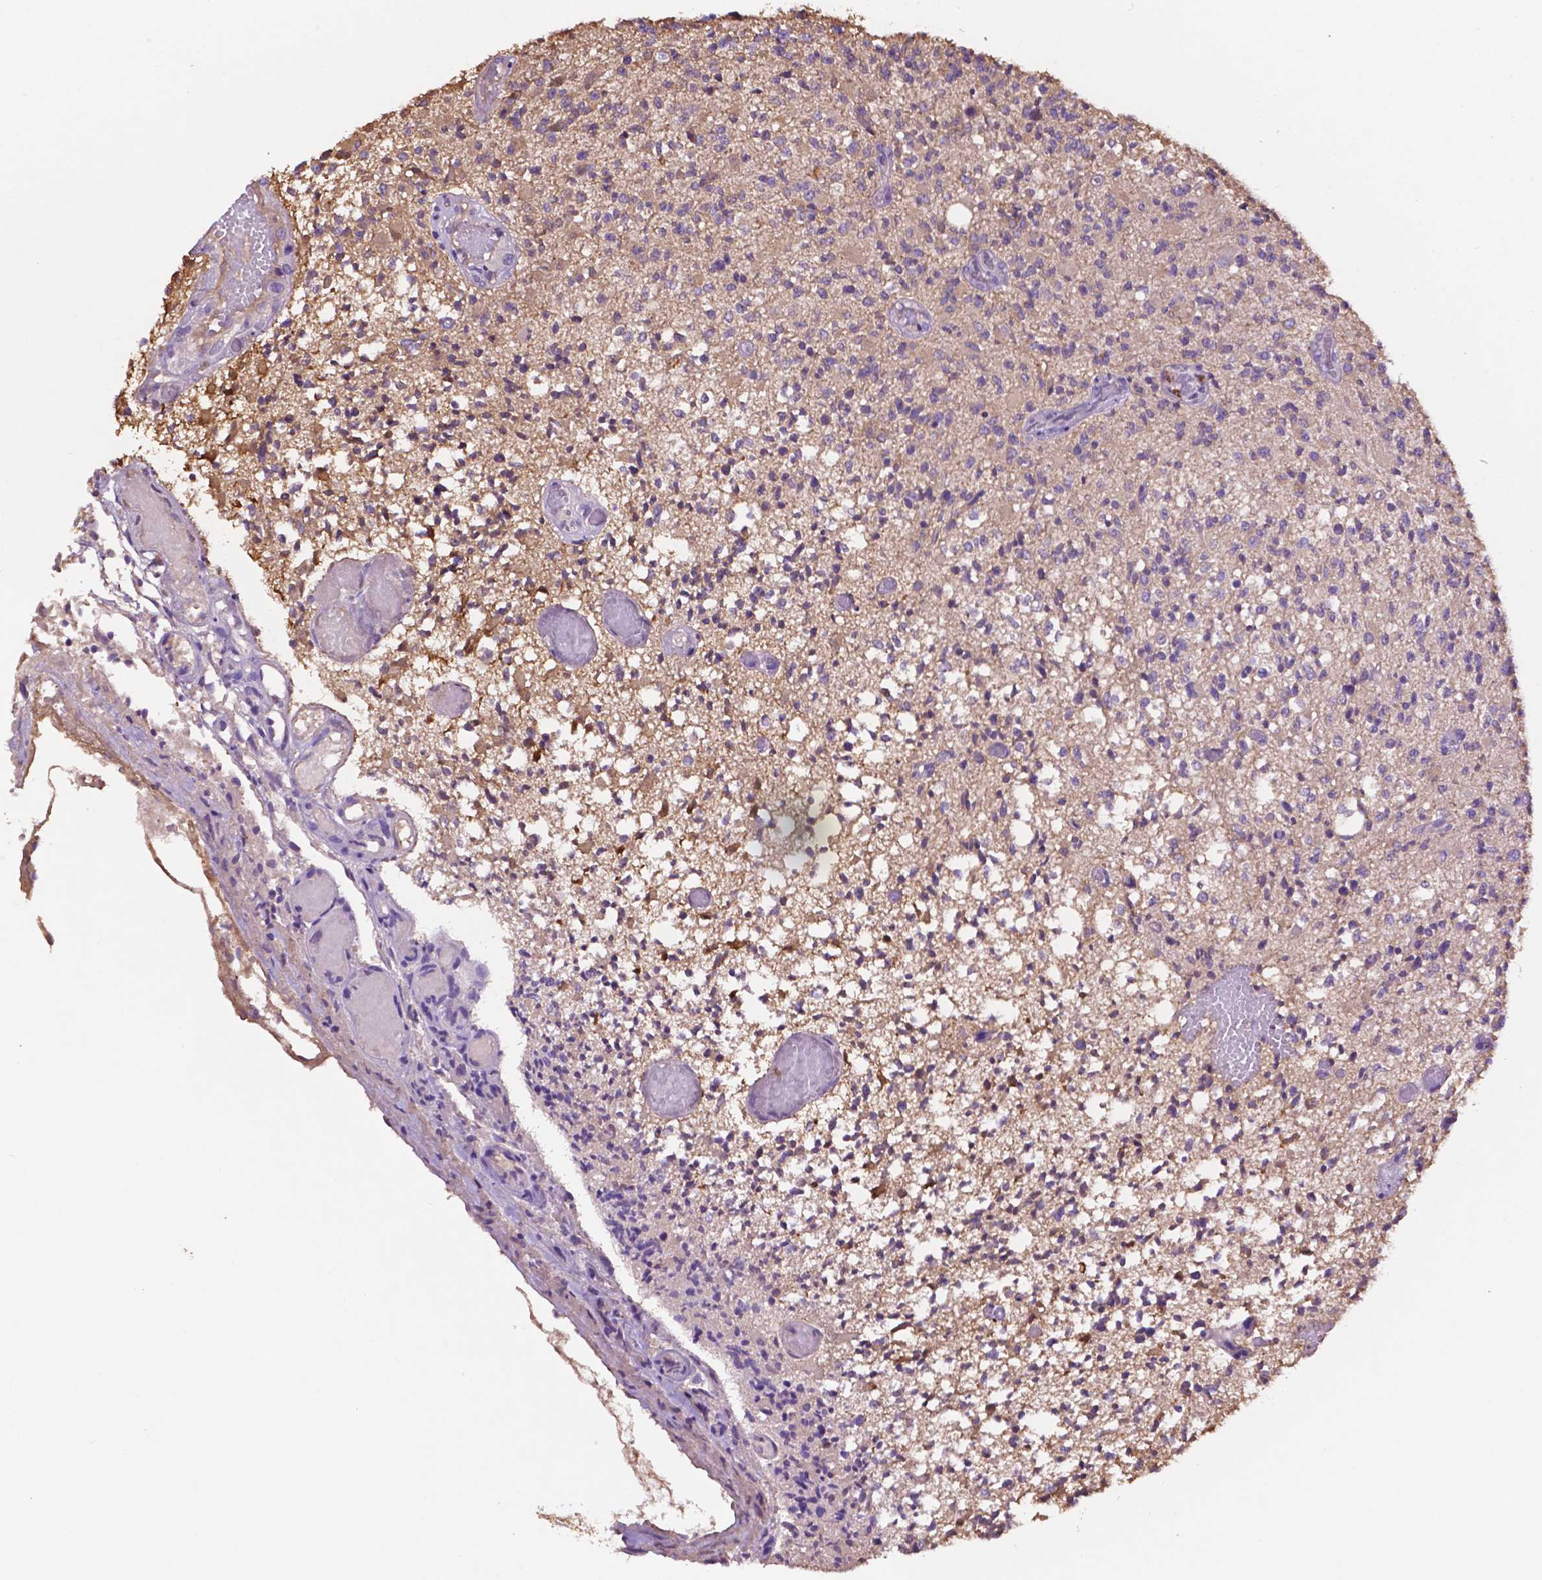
{"staining": {"intensity": "negative", "quantity": "none", "location": "none"}, "tissue": "glioma", "cell_type": "Tumor cells", "image_type": "cancer", "snomed": [{"axis": "morphology", "description": "Glioma, malignant, High grade"}, {"axis": "topography", "description": "Brain"}], "caption": "Immunohistochemistry of human glioma demonstrates no expression in tumor cells.", "gene": "GDPD5", "patient": {"sex": "female", "age": 63}}